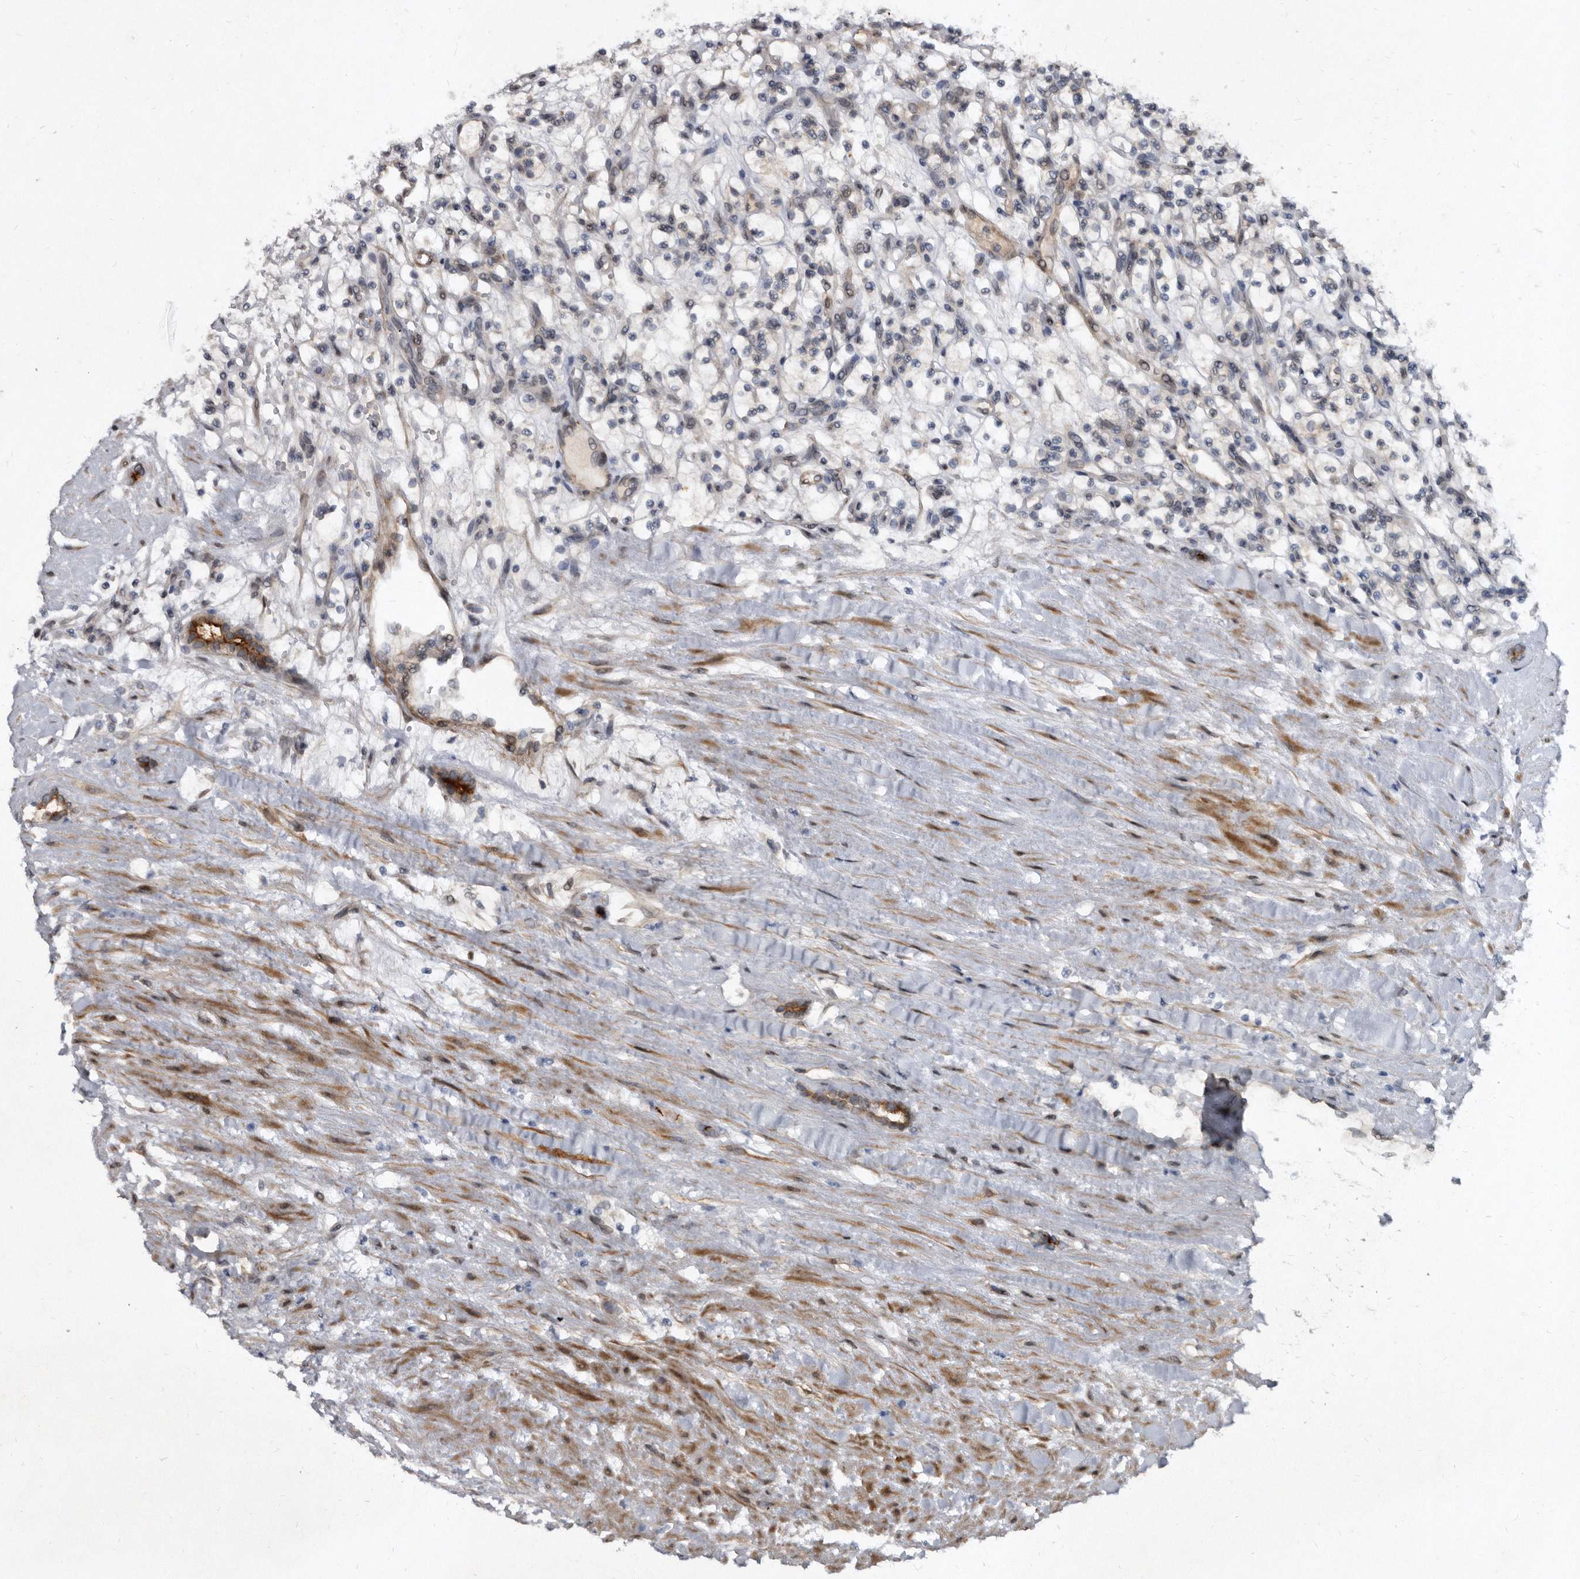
{"staining": {"intensity": "negative", "quantity": "none", "location": "none"}, "tissue": "renal cancer", "cell_type": "Tumor cells", "image_type": "cancer", "snomed": [{"axis": "morphology", "description": "Adenocarcinoma, NOS"}, {"axis": "topography", "description": "Kidney"}], "caption": "A histopathology image of renal cancer (adenocarcinoma) stained for a protein exhibits no brown staining in tumor cells.", "gene": "PROM1", "patient": {"sex": "female", "age": 57}}